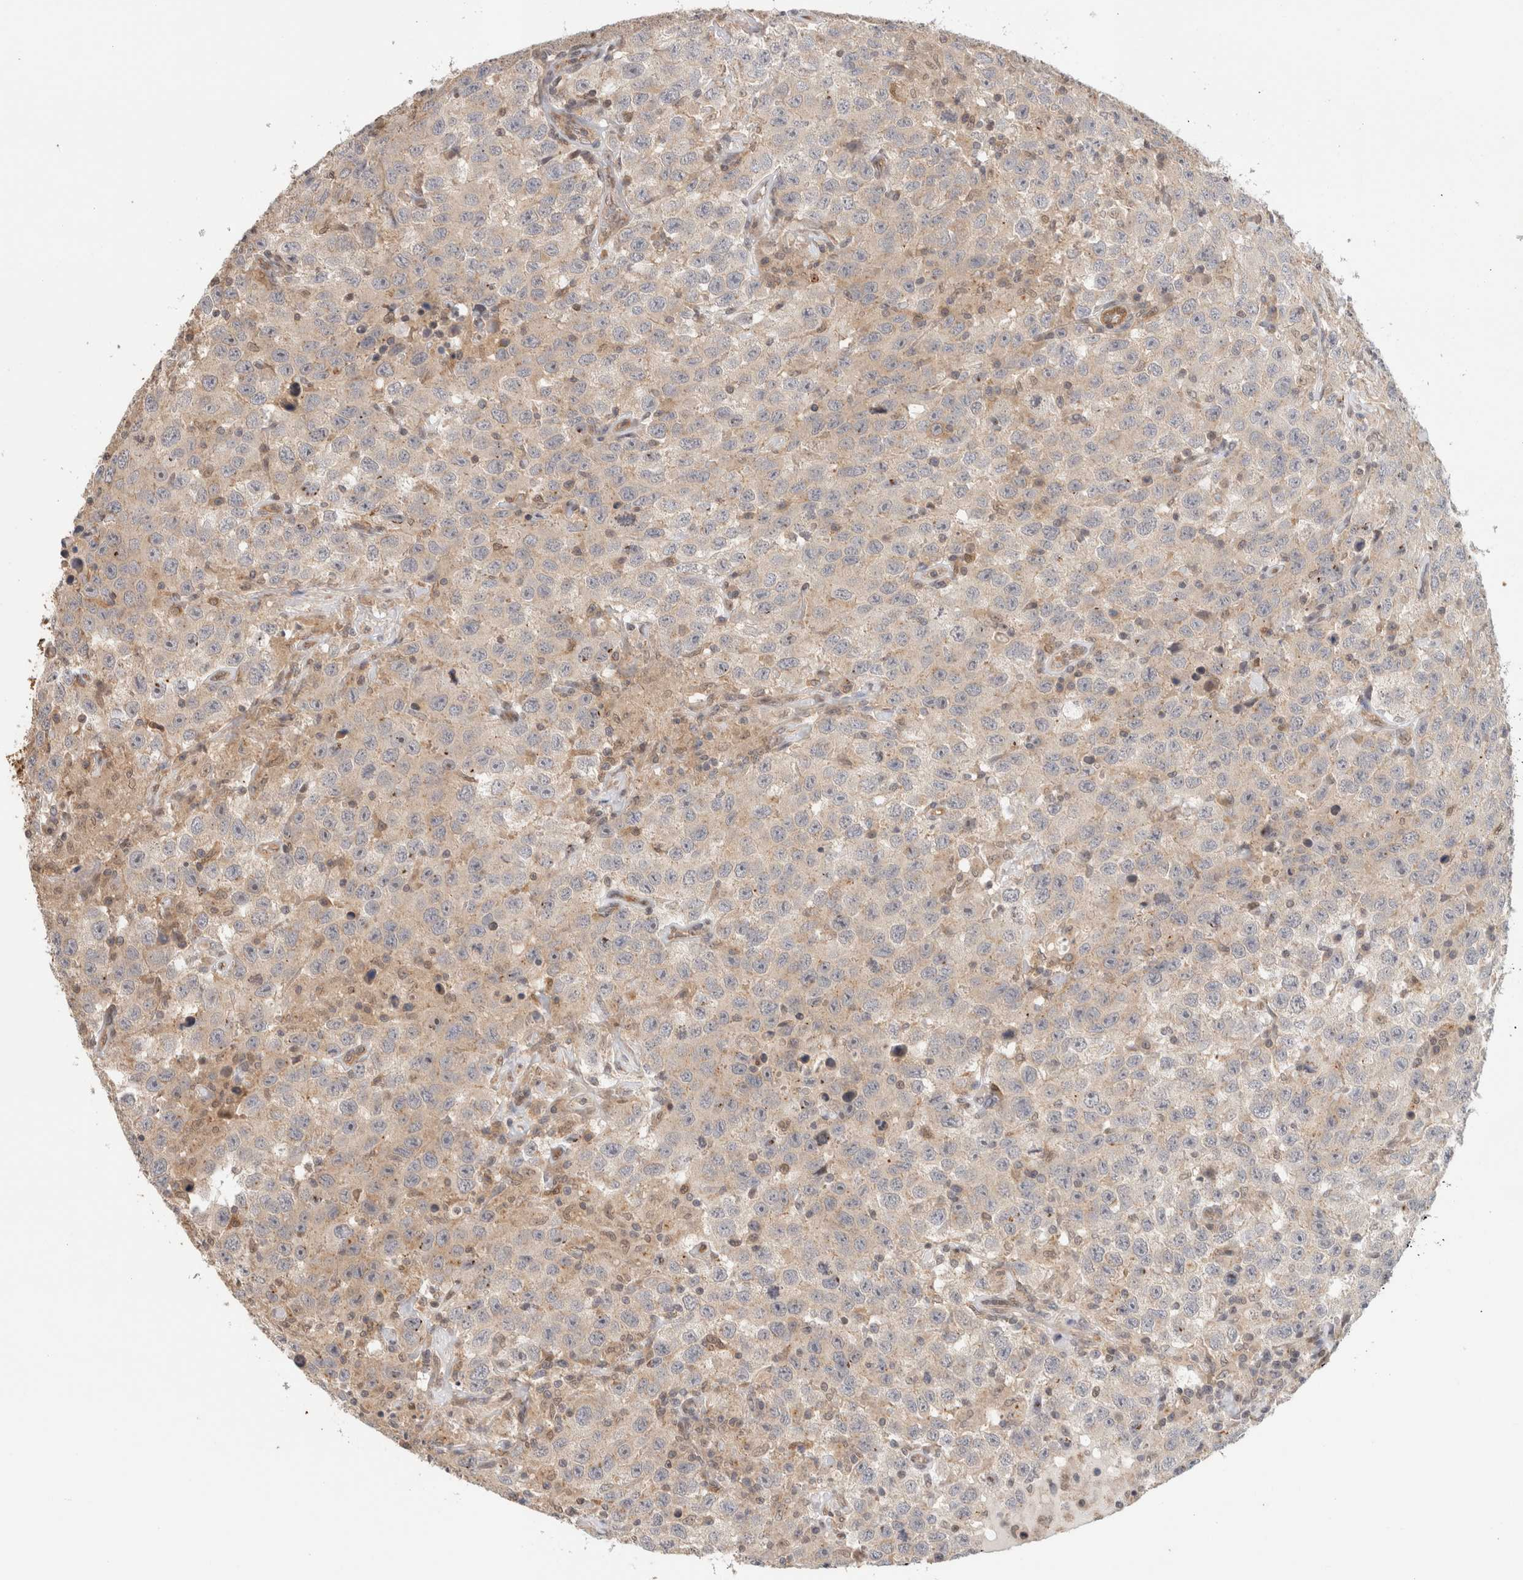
{"staining": {"intensity": "weak", "quantity": "25%-75%", "location": "cytoplasmic/membranous"}, "tissue": "testis cancer", "cell_type": "Tumor cells", "image_type": "cancer", "snomed": [{"axis": "morphology", "description": "Seminoma, NOS"}, {"axis": "topography", "description": "Testis"}], "caption": "Human testis cancer stained with a protein marker demonstrates weak staining in tumor cells.", "gene": "OTUD6B", "patient": {"sex": "male", "age": 41}}